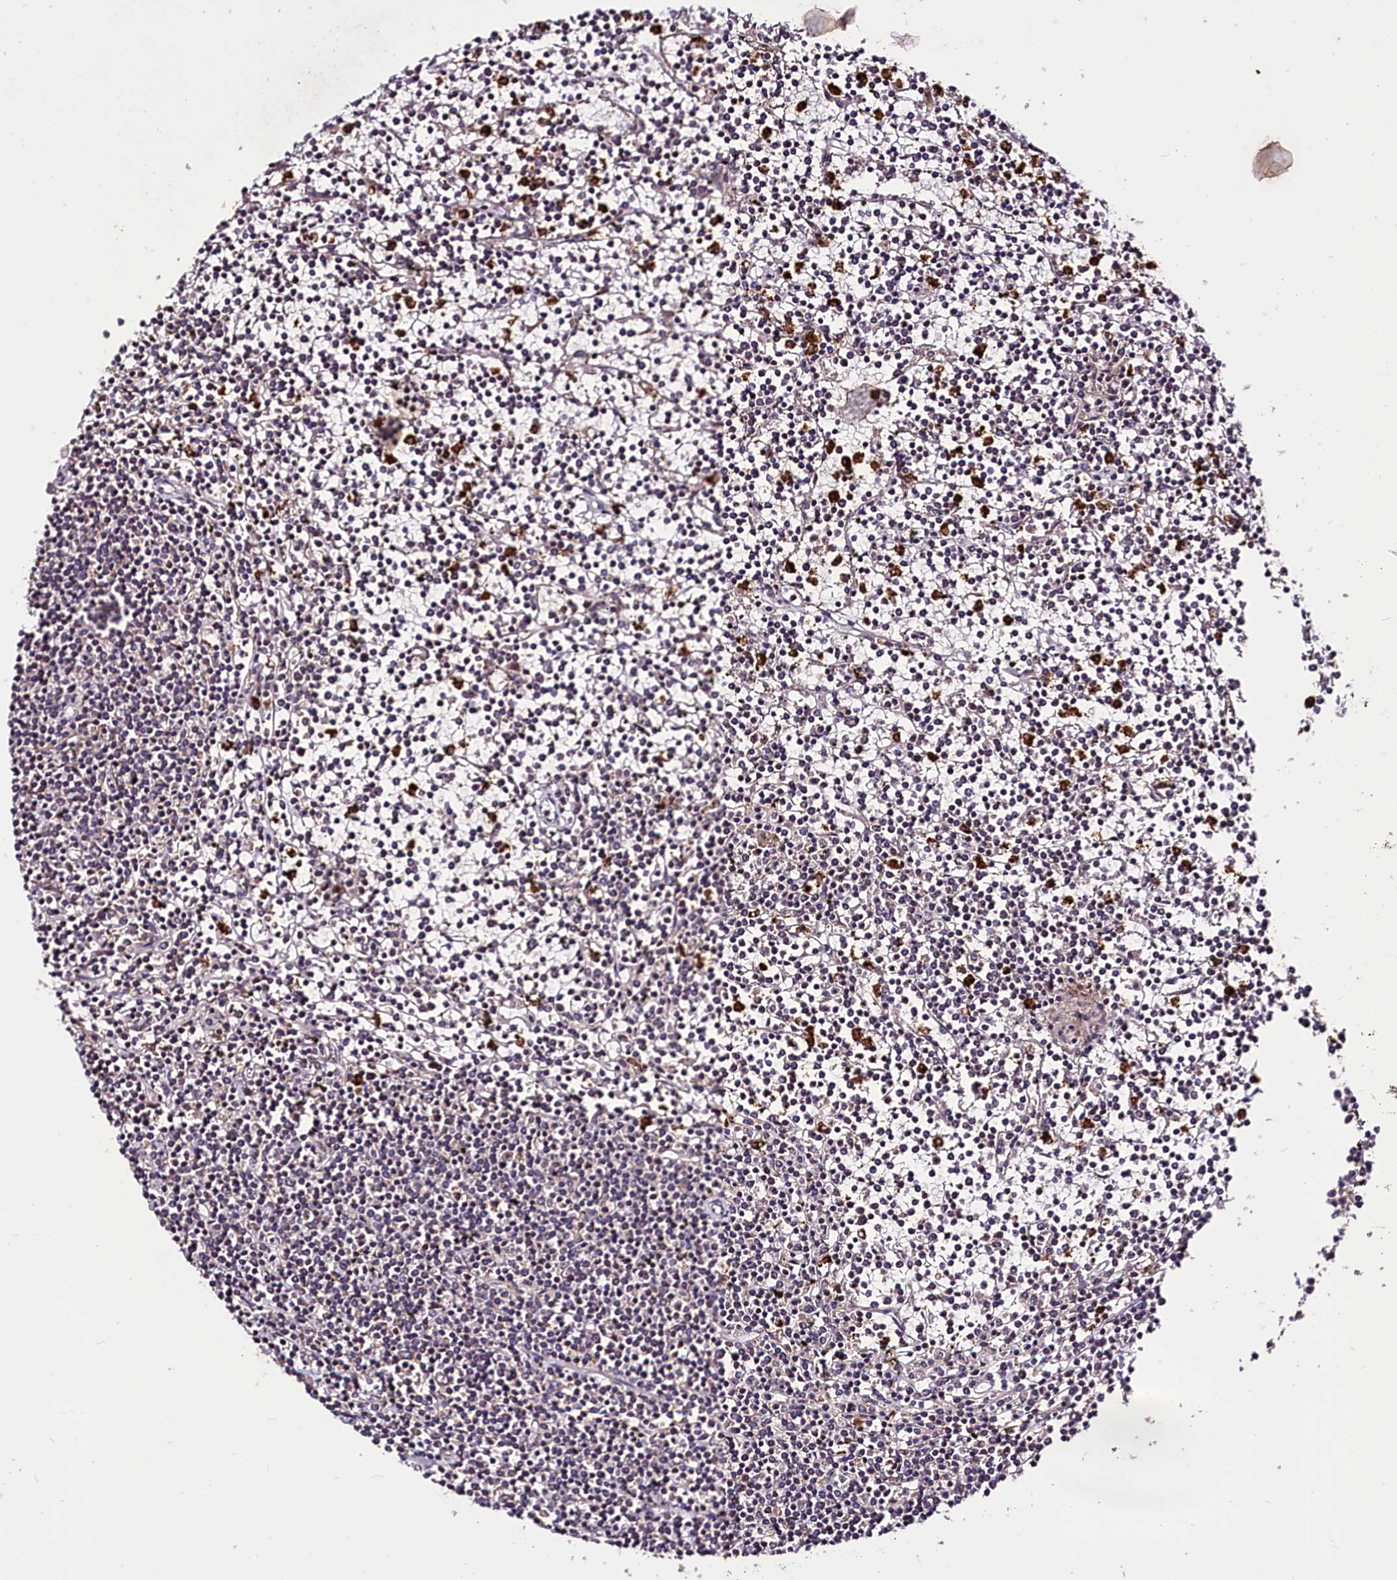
{"staining": {"intensity": "negative", "quantity": "none", "location": "none"}, "tissue": "lymphoma", "cell_type": "Tumor cells", "image_type": "cancer", "snomed": [{"axis": "morphology", "description": "Malignant lymphoma, non-Hodgkin's type, Low grade"}, {"axis": "topography", "description": "Spleen"}], "caption": "Immunohistochemistry (IHC) micrograph of low-grade malignant lymphoma, non-Hodgkin's type stained for a protein (brown), which shows no staining in tumor cells.", "gene": "KLRB1", "patient": {"sex": "female", "age": 19}}